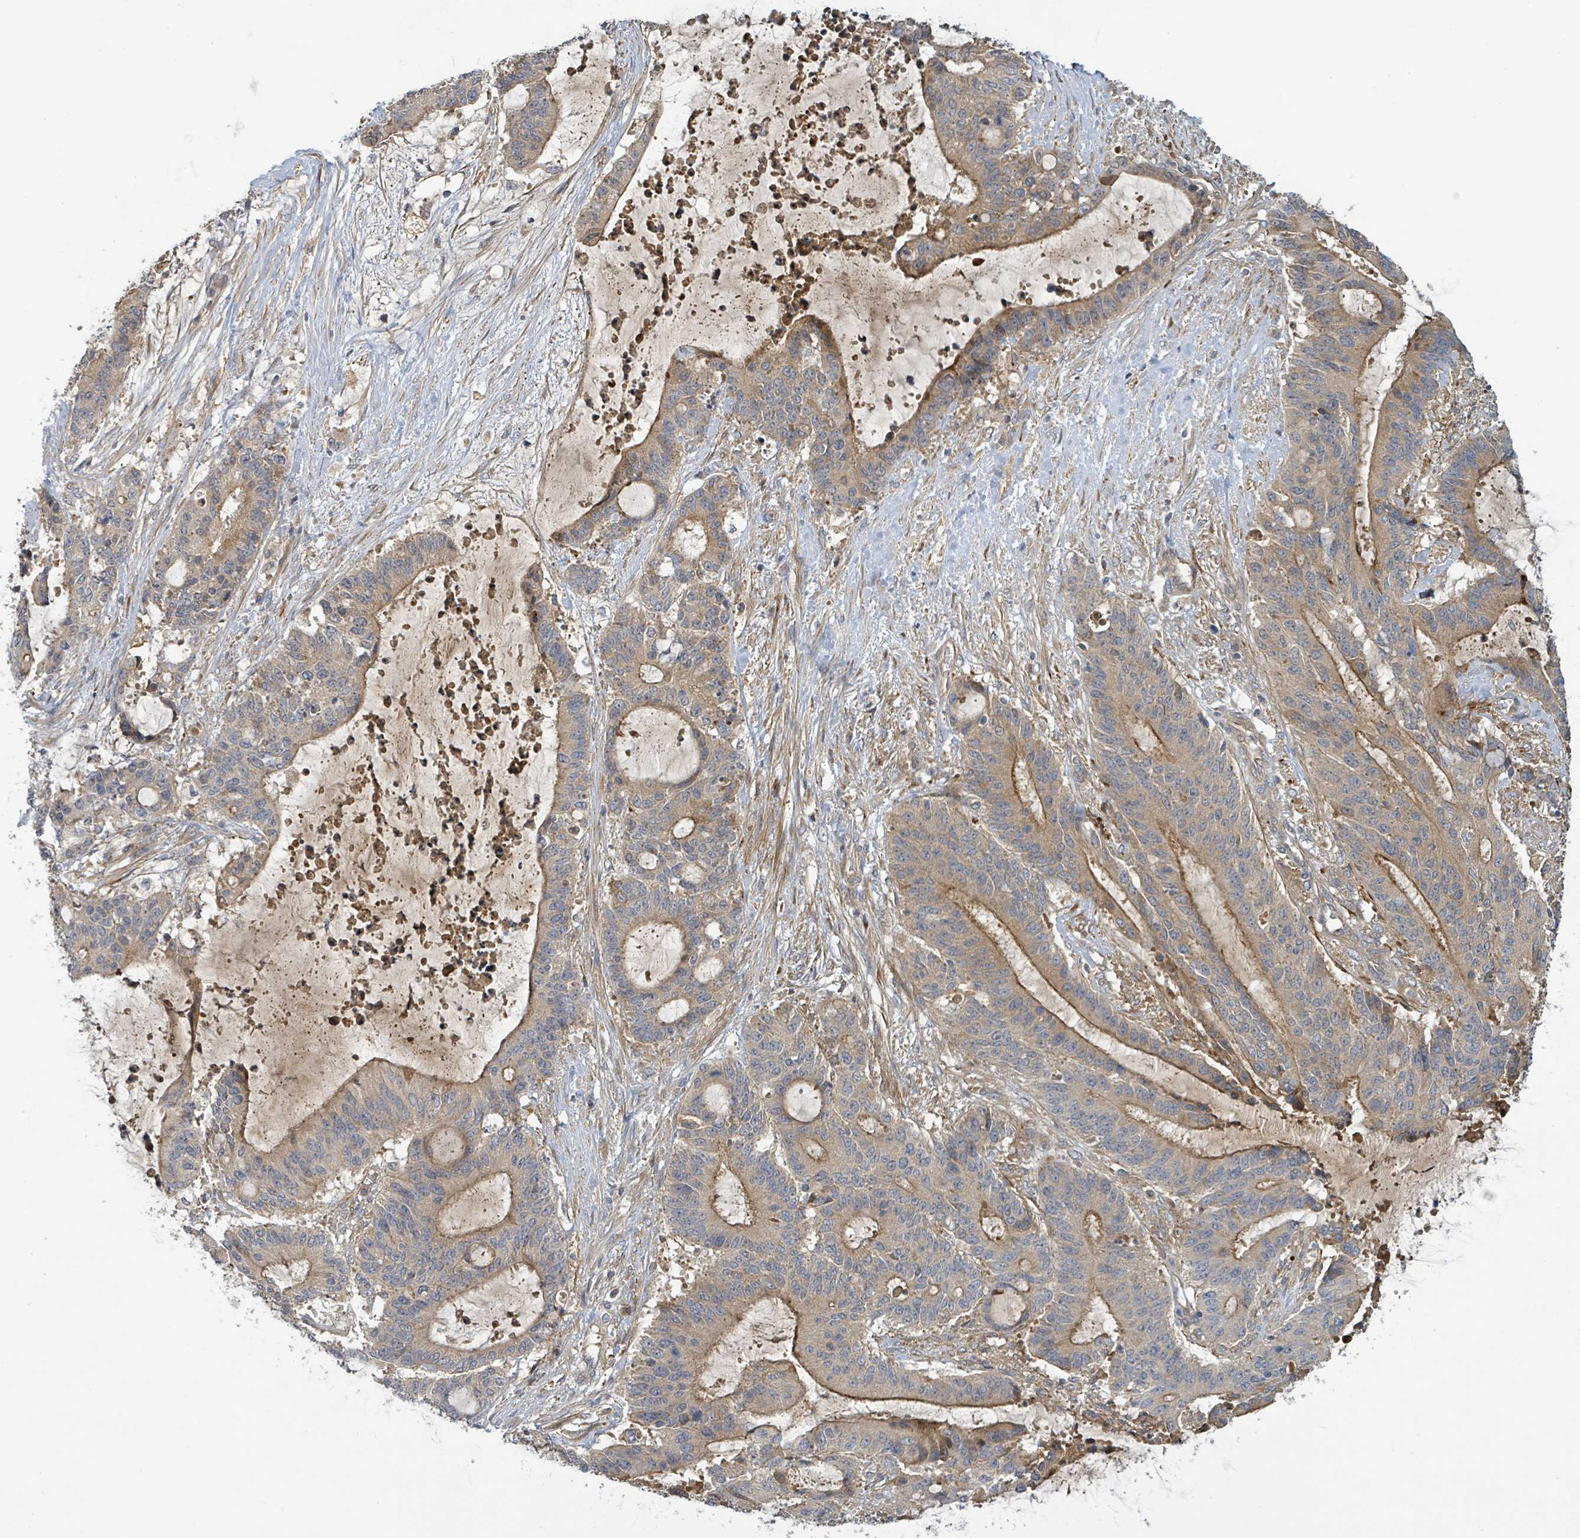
{"staining": {"intensity": "moderate", "quantity": ">75%", "location": "cytoplasmic/membranous"}, "tissue": "liver cancer", "cell_type": "Tumor cells", "image_type": "cancer", "snomed": [{"axis": "morphology", "description": "Normal tissue, NOS"}, {"axis": "morphology", "description": "Cholangiocarcinoma"}, {"axis": "topography", "description": "Liver"}, {"axis": "topography", "description": "Peripheral nerve tissue"}], "caption": "Moderate cytoplasmic/membranous staining for a protein is identified in approximately >75% of tumor cells of liver cancer using IHC.", "gene": "STARD4", "patient": {"sex": "female", "age": 73}}